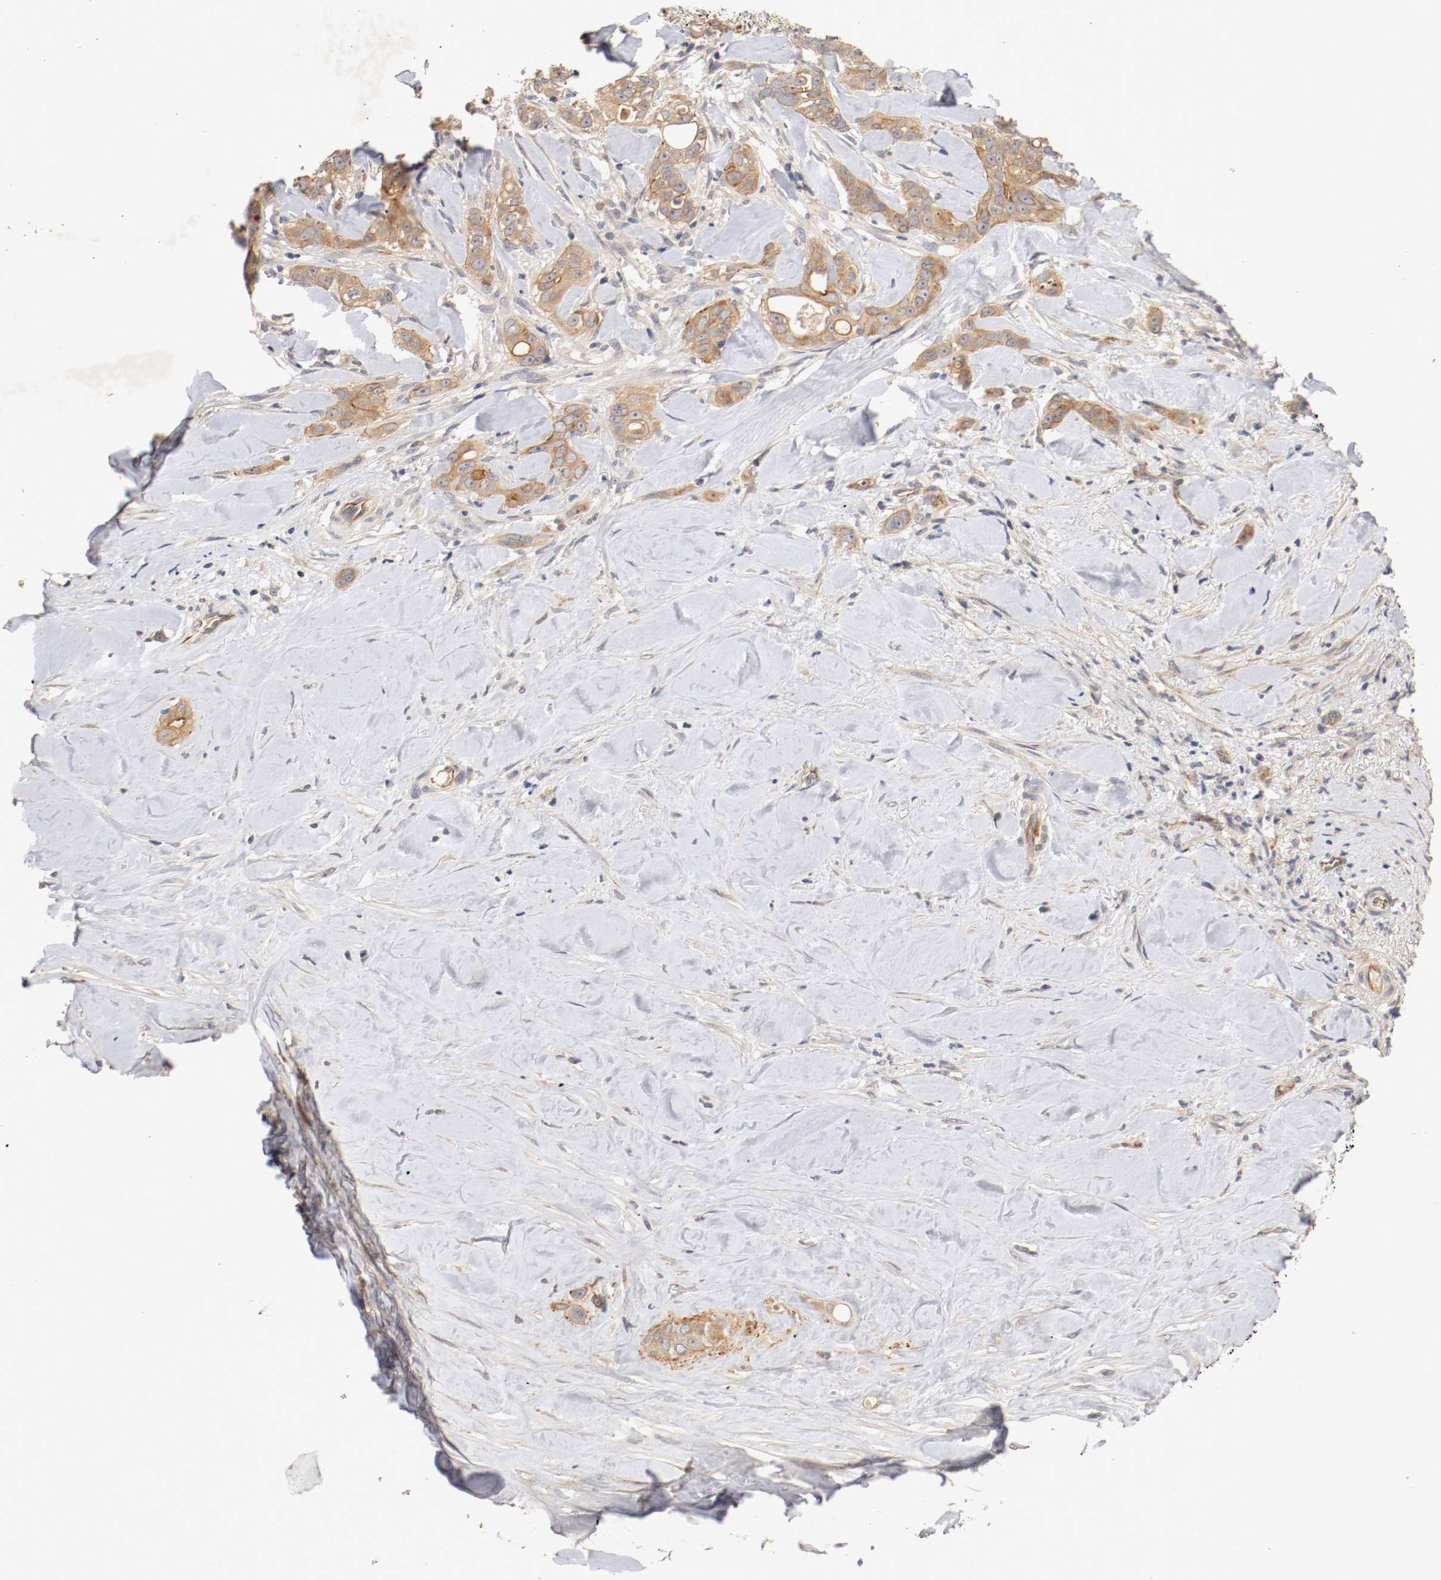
{"staining": {"intensity": "moderate", "quantity": ">75%", "location": "cytoplasmic/membranous"}, "tissue": "liver cancer", "cell_type": "Tumor cells", "image_type": "cancer", "snomed": [{"axis": "morphology", "description": "Cholangiocarcinoma"}, {"axis": "topography", "description": "Liver"}], "caption": "Protein analysis of liver cholangiocarcinoma tissue demonstrates moderate cytoplasmic/membranous positivity in about >75% of tumor cells. The staining was performed using DAB (3,3'-diaminobenzidine), with brown indicating positive protein expression. Nuclei are stained blue with hematoxylin.", "gene": "TYK2", "patient": {"sex": "female", "age": 67}}